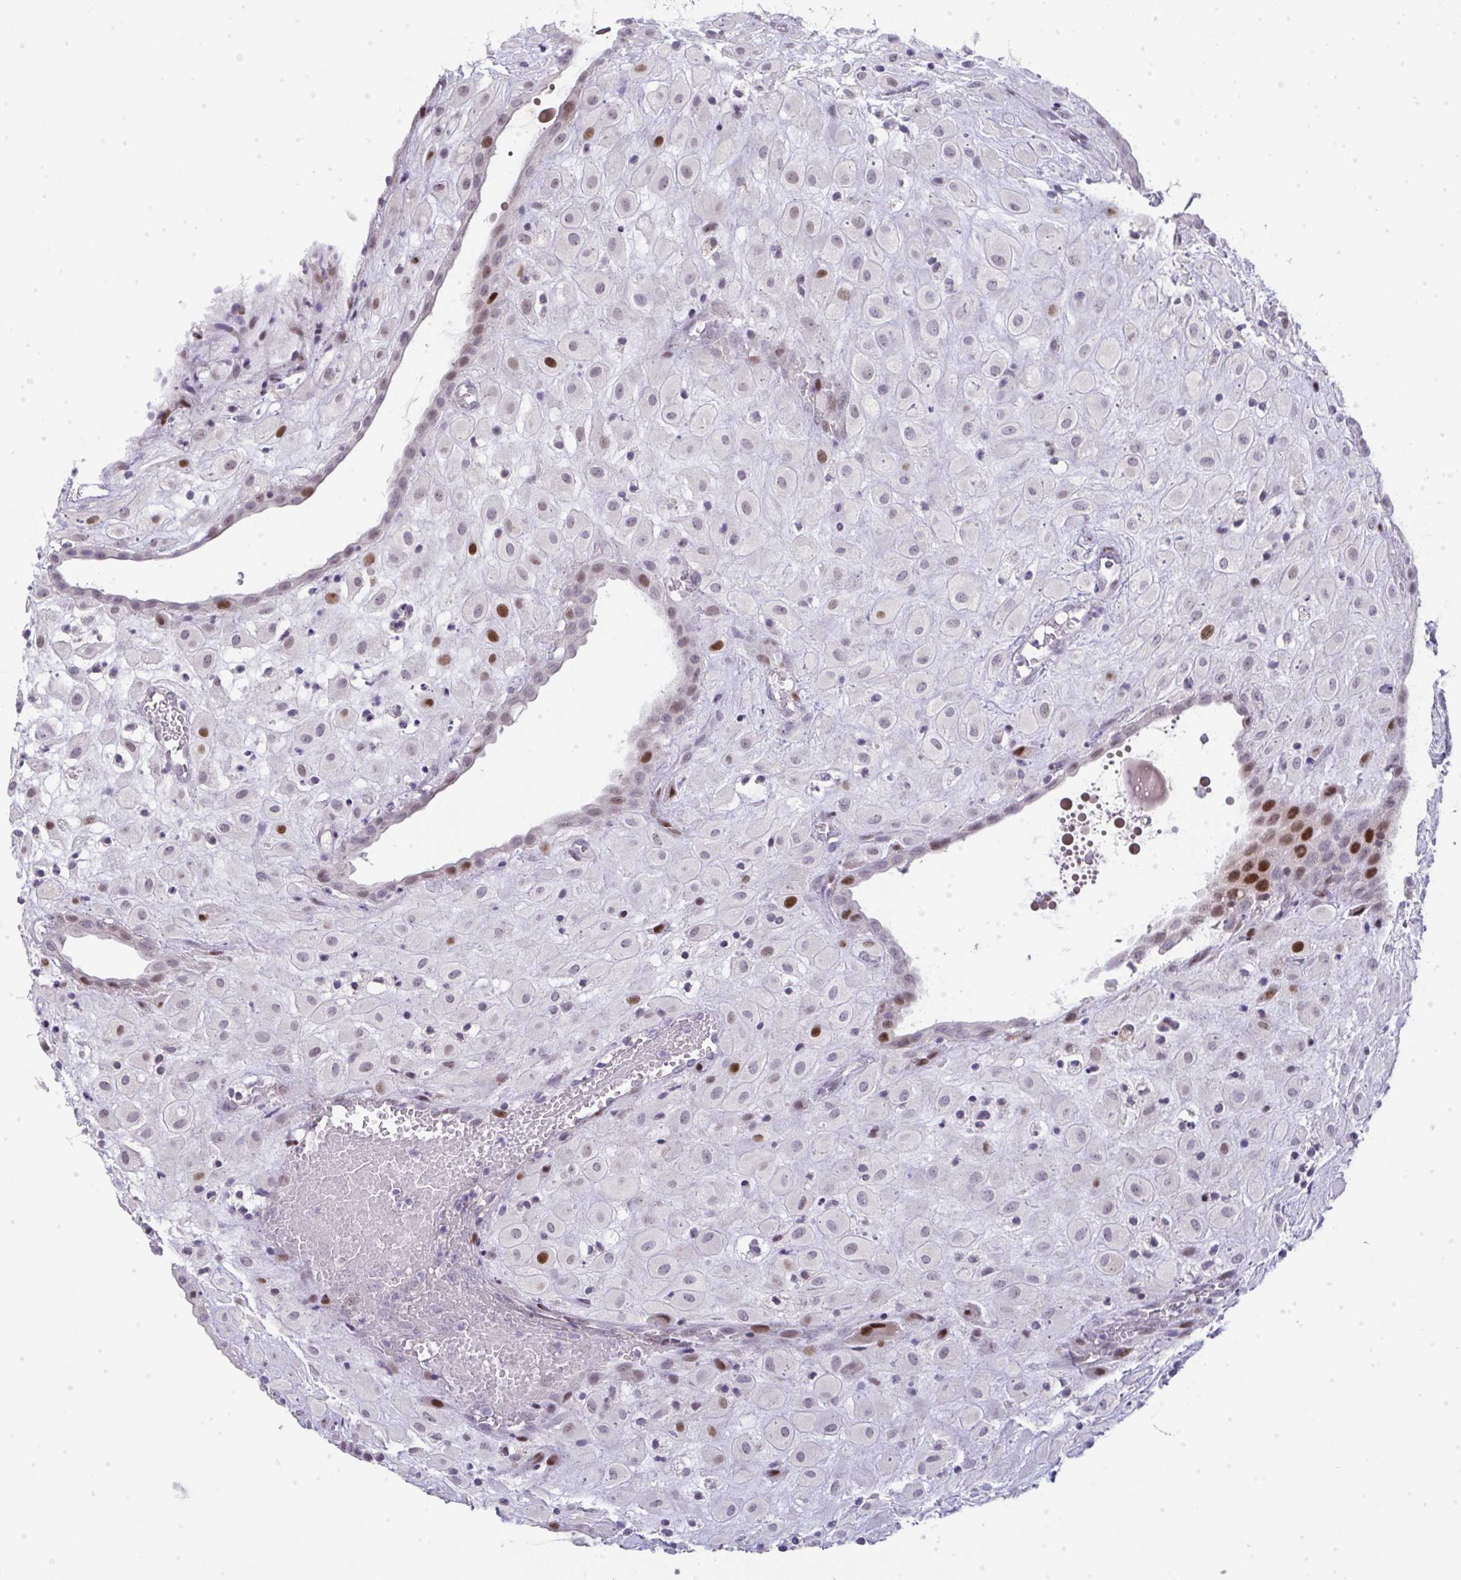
{"staining": {"intensity": "strong", "quantity": "<25%", "location": "nuclear"}, "tissue": "placenta", "cell_type": "Decidual cells", "image_type": "normal", "snomed": [{"axis": "morphology", "description": "Normal tissue, NOS"}, {"axis": "topography", "description": "Placenta"}], "caption": "Protein expression by IHC shows strong nuclear positivity in about <25% of decidual cells in unremarkable placenta. (brown staining indicates protein expression, while blue staining denotes nuclei).", "gene": "GALNT16", "patient": {"sex": "female", "age": 24}}